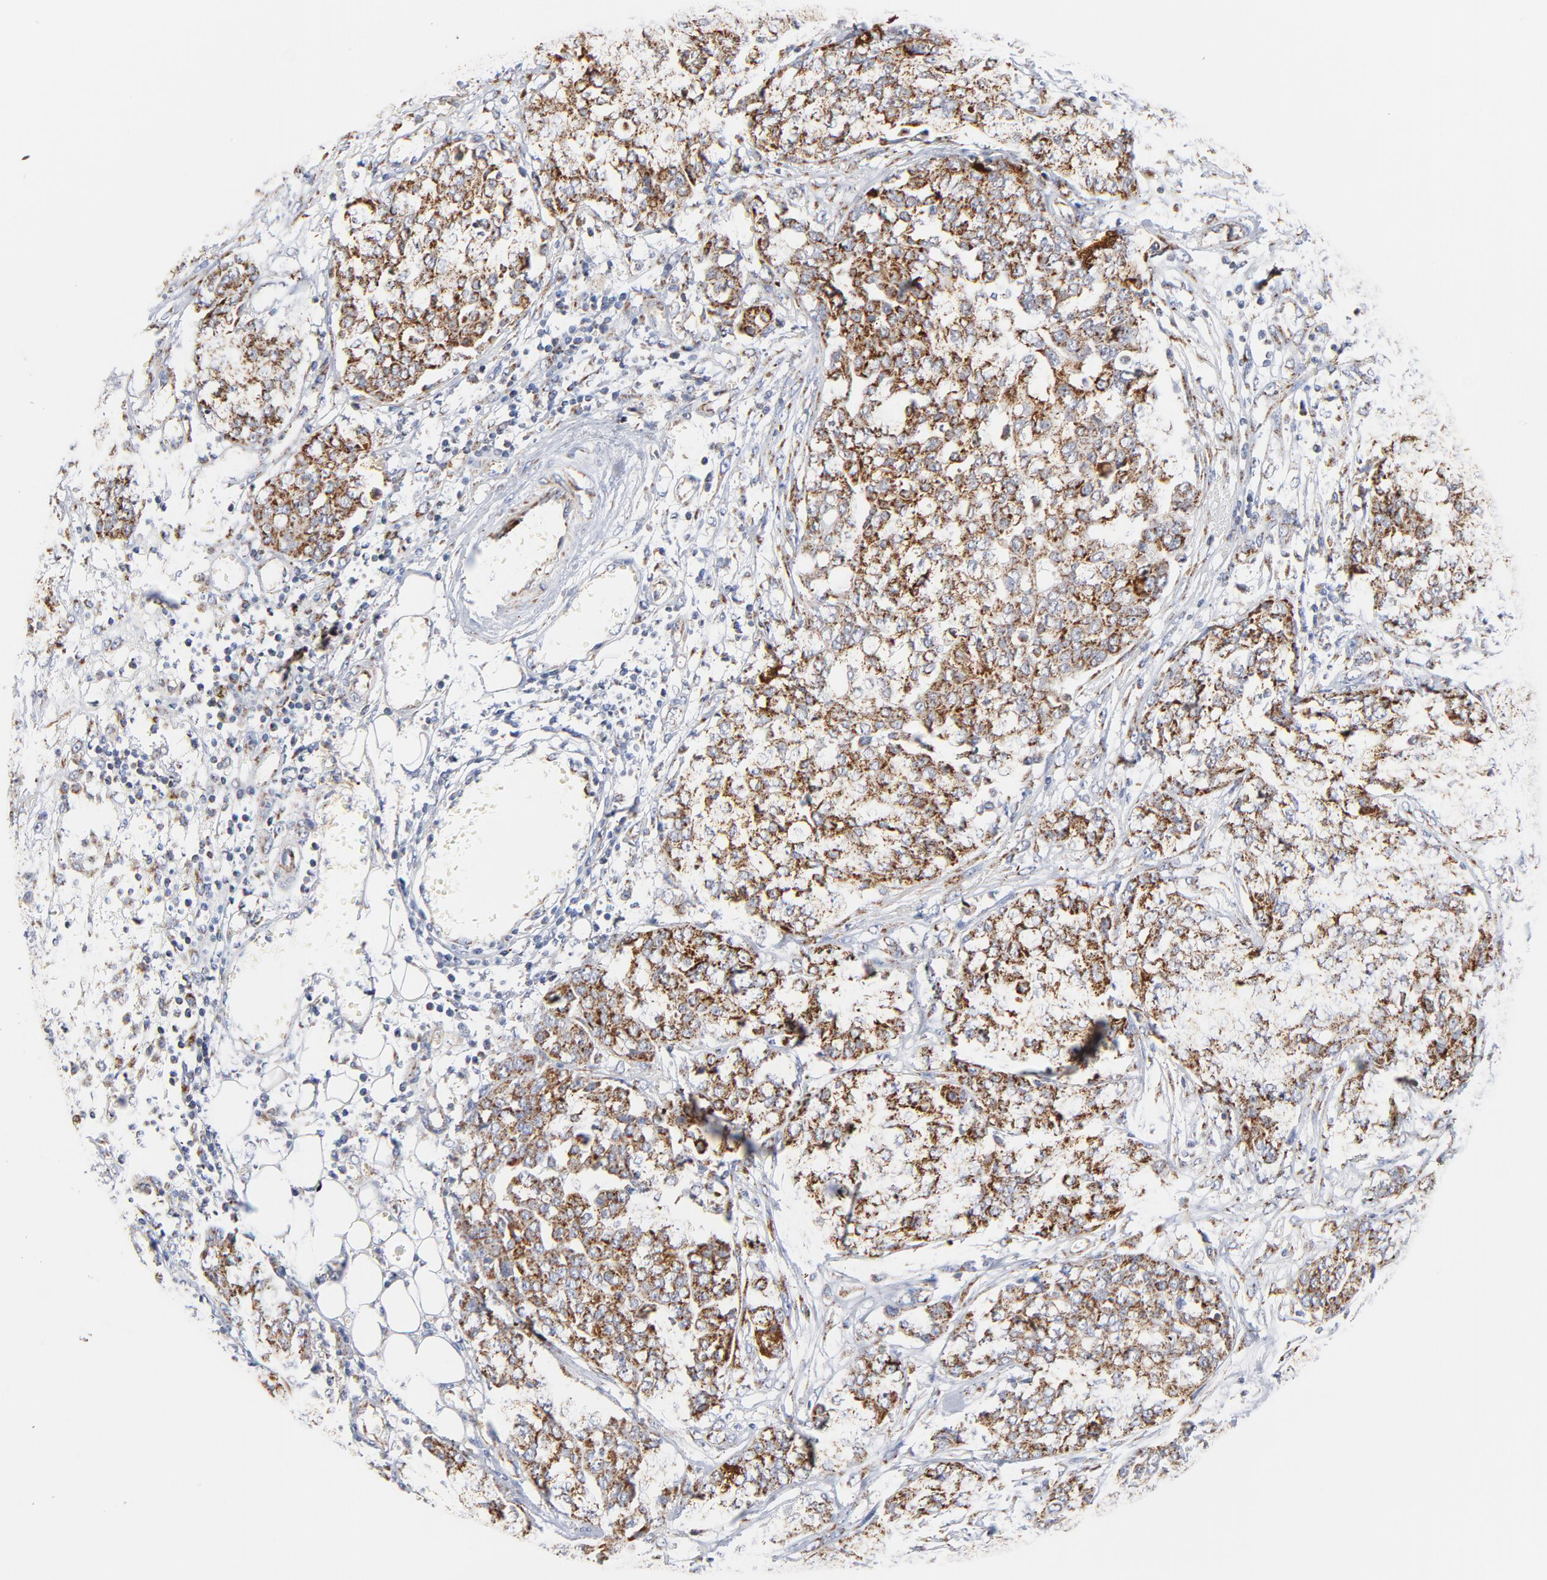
{"staining": {"intensity": "strong", "quantity": ">75%", "location": "cytoplasmic/membranous"}, "tissue": "ovarian cancer", "cell_type": "Tumor cells", "image_type": "cancer", "snomed": [{"axis": "morphology", "description": "Cystadenocarcinoma, serous, NOS"}, {"axis": "topography", "description": "Soft tissue"}, {"axis": "topography", "description": "Ovary"}], "caption": "The immunohistochemical stain shows strong cytoplasmic/membranous positivity in tumor cells of ovarian cancer tissue. The protein of interest is stained brown, and the nuclei are stained in blue (DAB (3,3'-diaminobenzidine) IHC with brightfield microscopy, high magnification).", "gene": "DIABLO", "patient": {"sex": "female", "age": 57}}